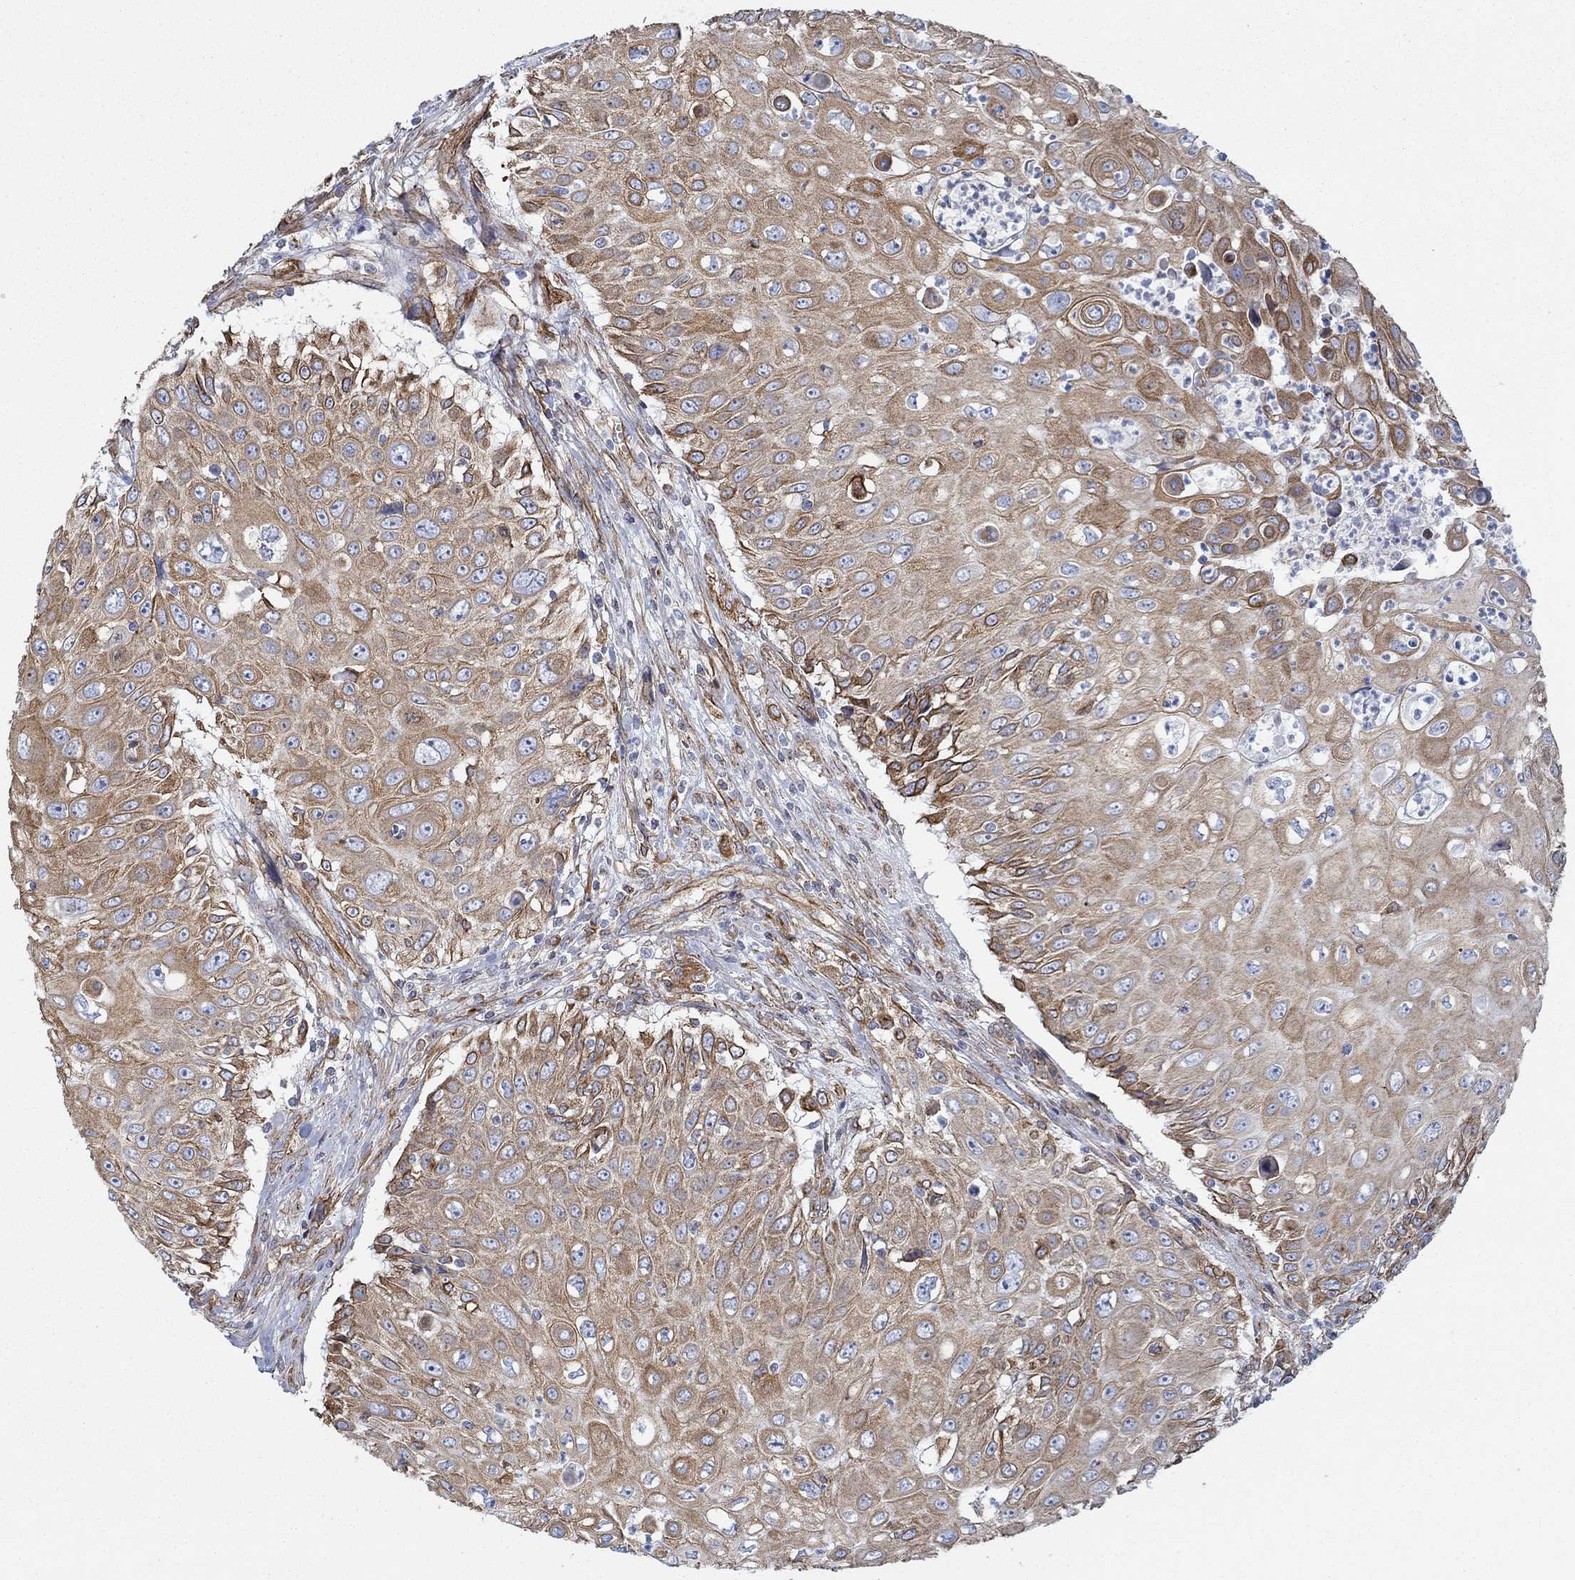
{"staining": {"intensity": "strong", "quantity": "<25%", "location": "cytoplasmic/membranous"}, "tissue": "urothelial cancer", "cell_type": "Tumor cells", "image_type": "cancer", "snomed": [{"axis": "morphology", "description": "Urothelial carcinoma, High grade"}, {"axis": "topography", "description": "Urinary bladder"}], "caption": "Human high-grade urothelial carcinoma stained for a protein (brown) reveals strong cytoplasmic/membranous positive expression in approximately <25% of tumor cells.", "gene": "STC2", "patient": {"sex": "female", "age": 79}}